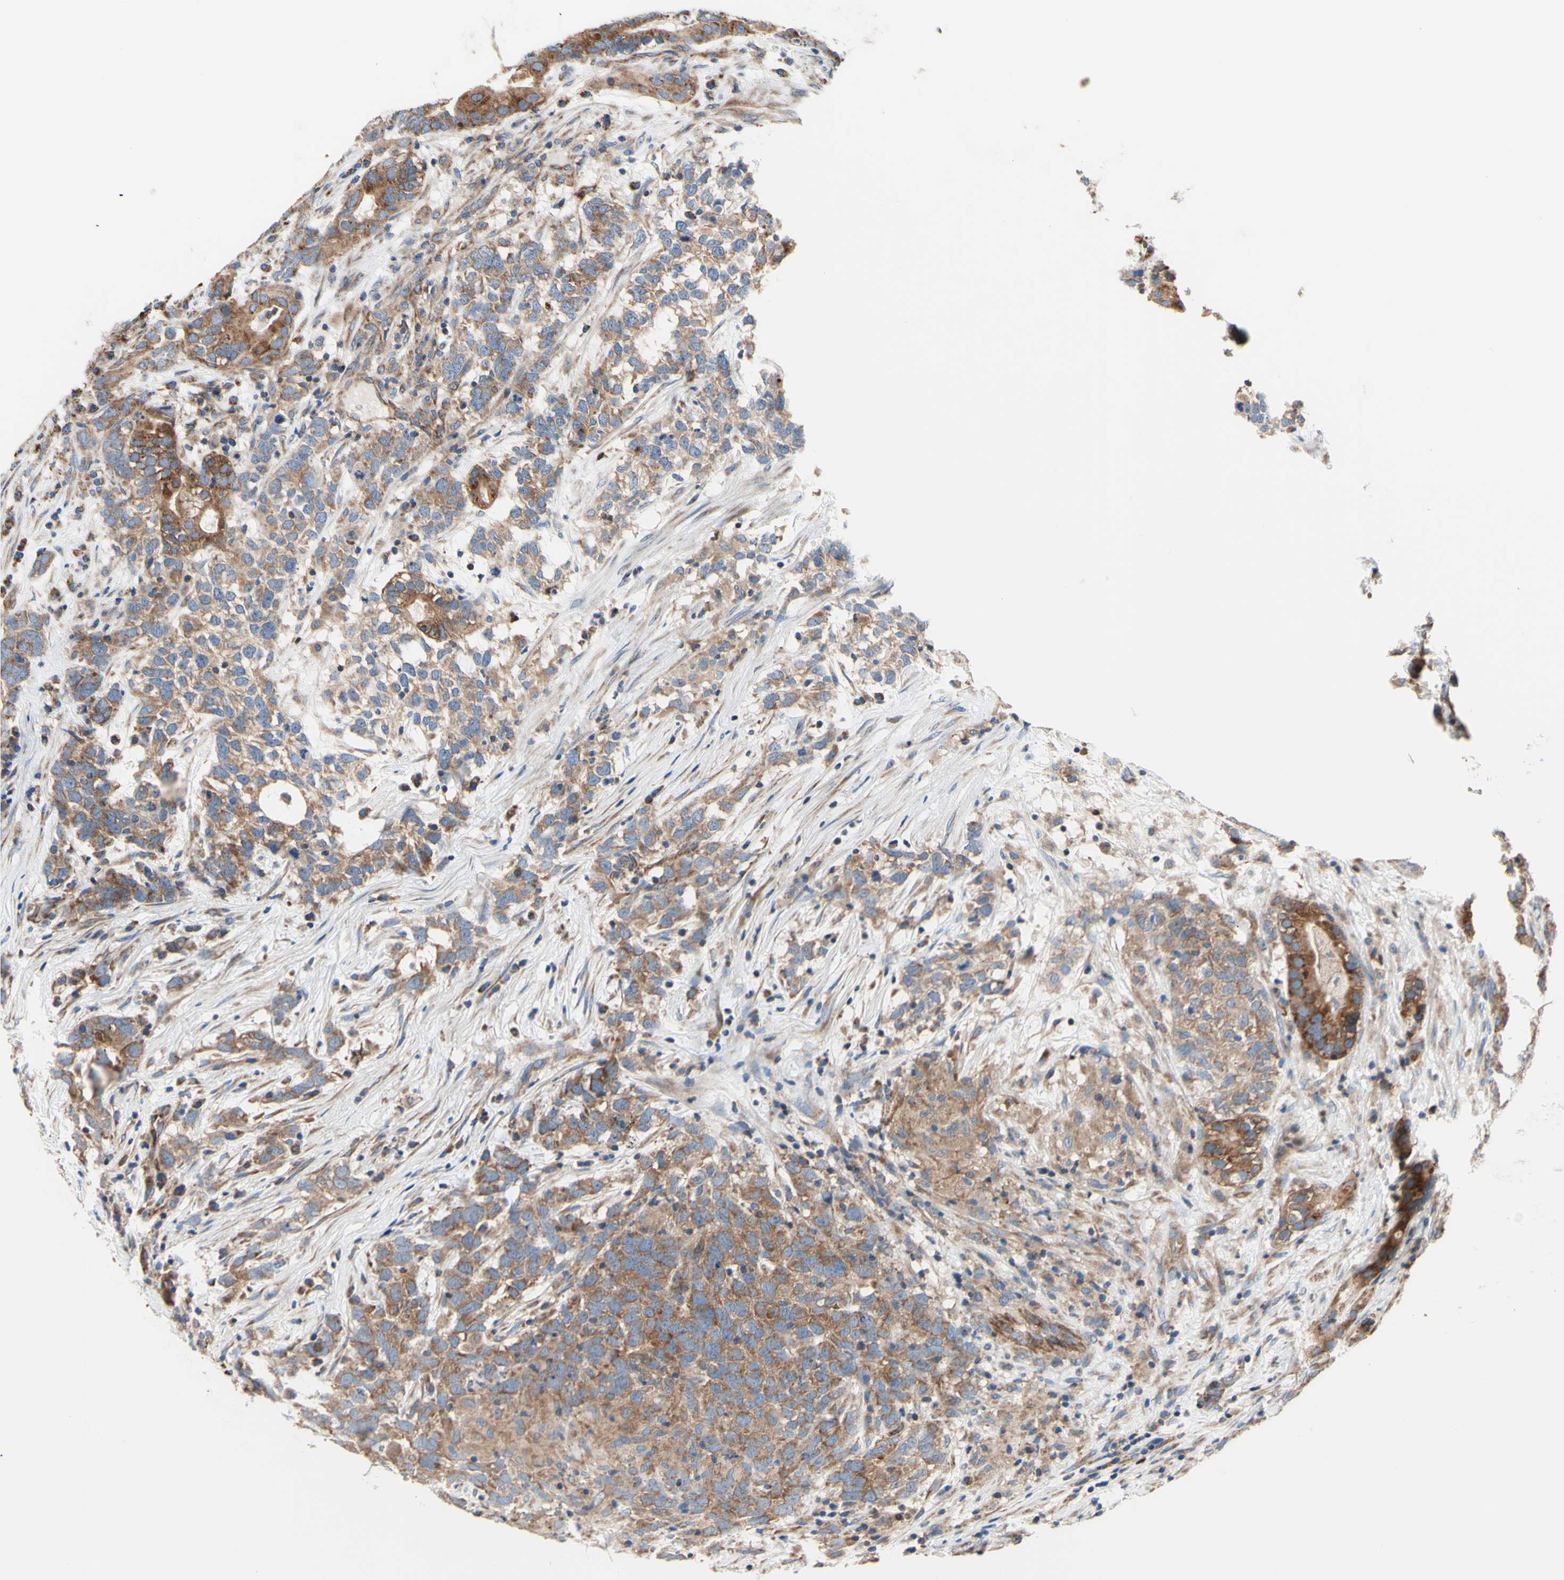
{"staining": {"intensity": "moderate", "quantity": ">75%", "location": "cytoplasmic/membranous"}, "tissue": "testis cancer", "cell_type": "Tumor cells", "image_type": "cancer", "snomed": [{"axis": "morphology", "description": "Carcinoma, Embryonal, NOS"}, {"axis": "topography", "description": "Testis"}], "caption": "Approximately >75% of tumor cells in human testis embryonal carcinoma reveal moderate cytoplasmic/membranous protein staining as visualized by brown immunohistochemical staining.", "gene": "FMR1", "patient": {"sex": "male", "age": 26}}